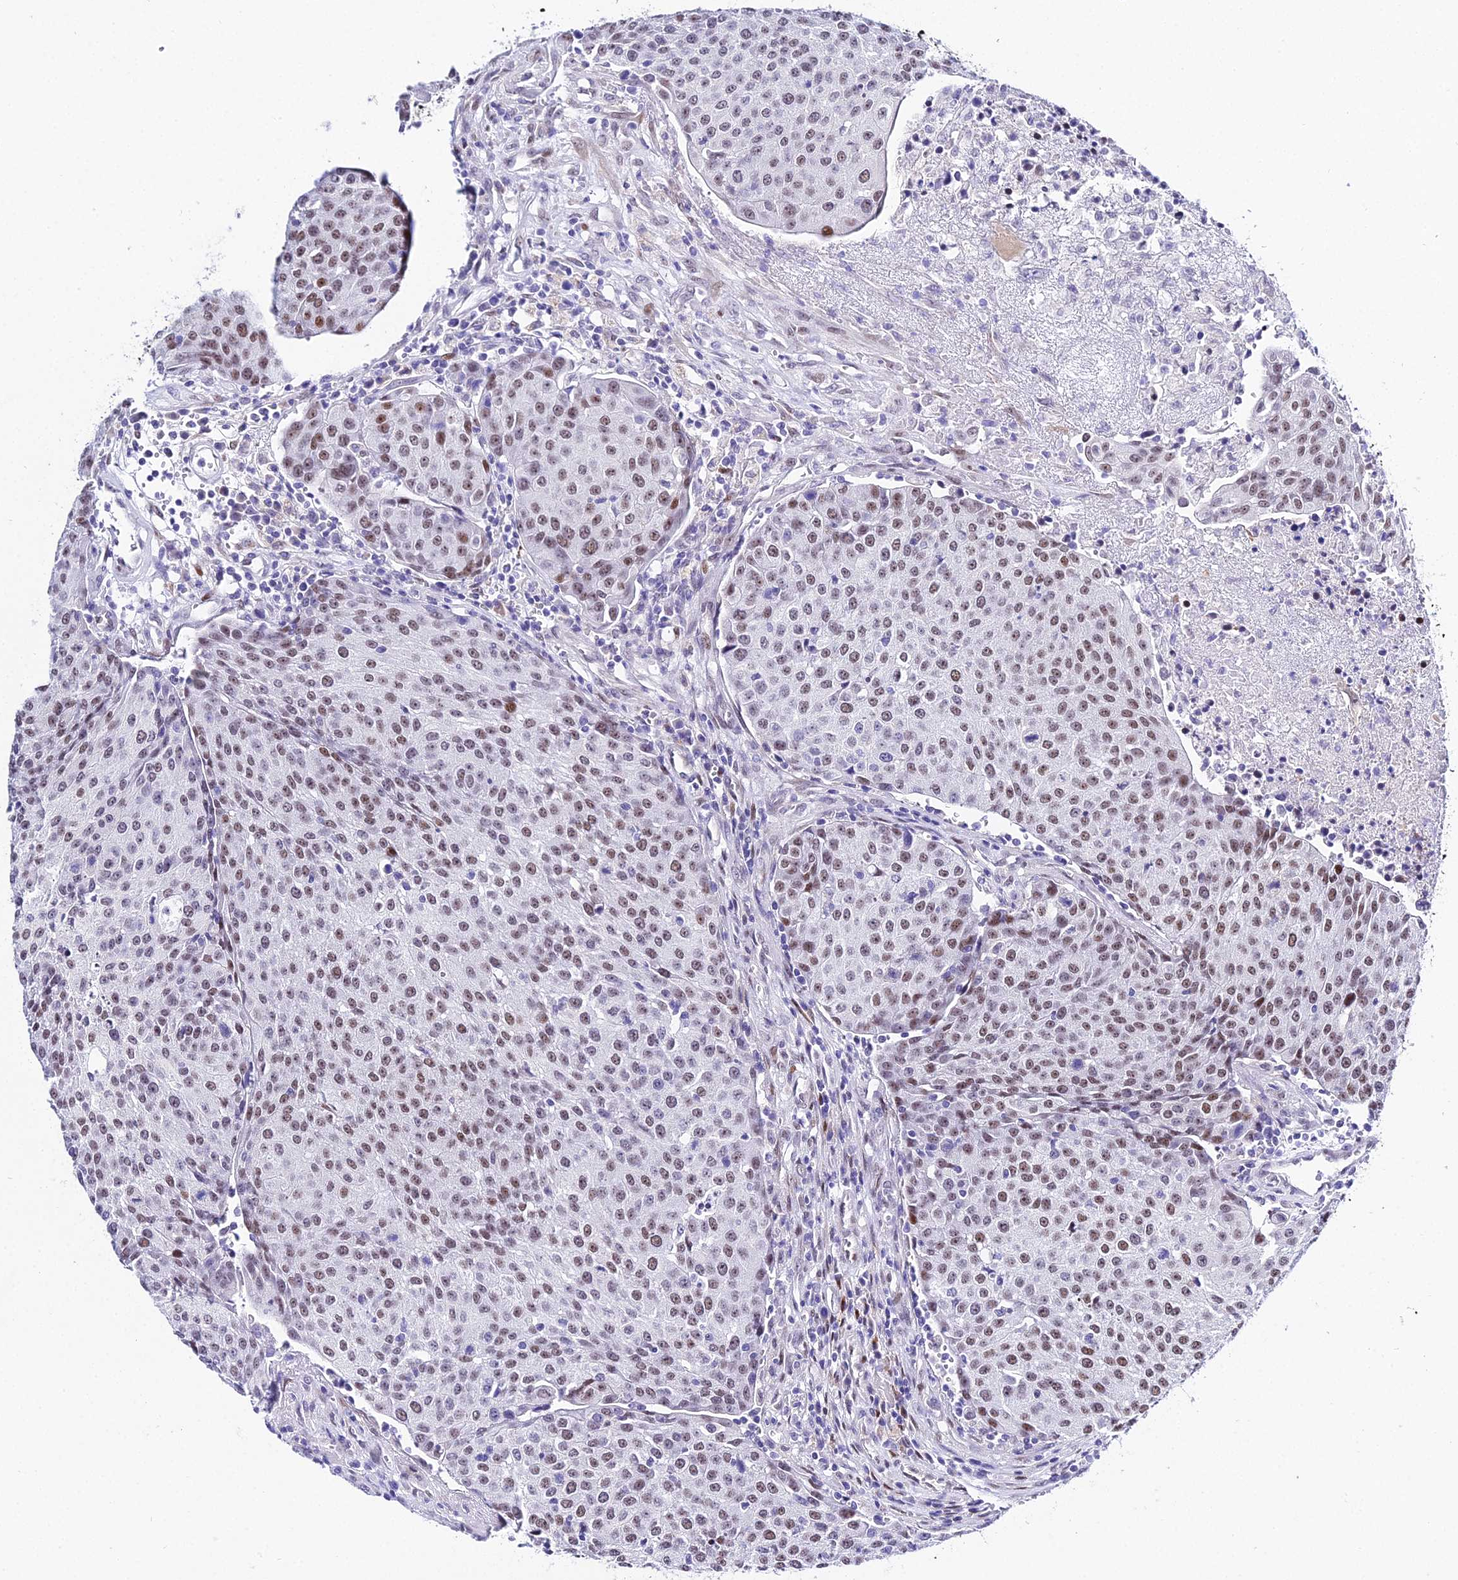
{"staining": {"intensity": "weak", "quantity": "25%-75%", "location": "nuclear"}, "tissue": "urothelial cancer", "cell_type": "Tumor cells", "image_type": "cancer", "snomed": [{"axis": "morphology", "description": "Urothelial carcinoma, High grade"}, {"axis": "topography", "description": "Urinary bladder"}], "caption": "Protein staining of high-grade urothelial carcinoma tissue demonstrates weak nuclear expression in approximately 25%-75% of tumor cells.", "gene": "POFUT2", "patient": {"sex": "female", "age": 85}}